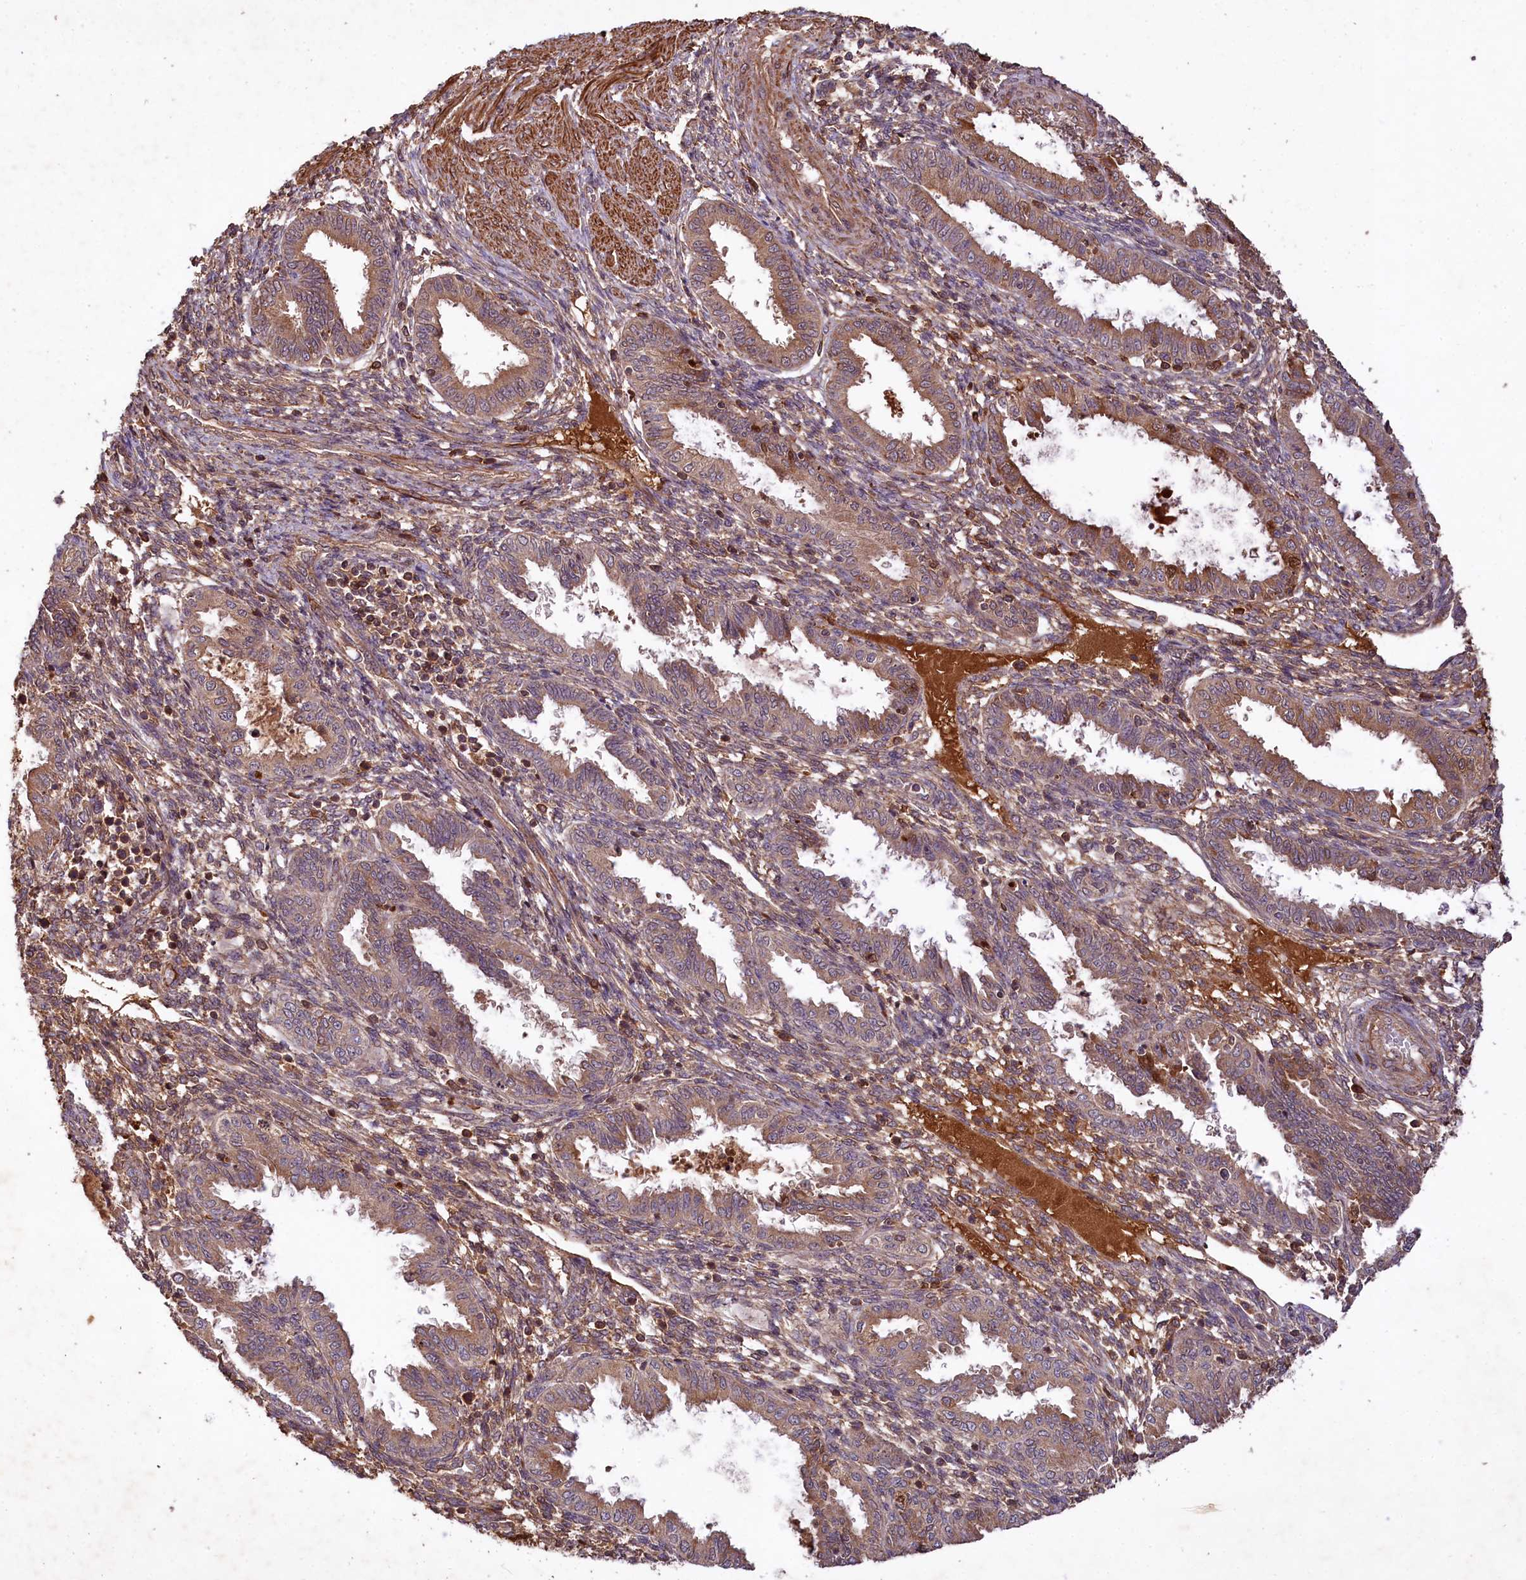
{"staining": {"intensity": "moderate", "quantity": "25%-75%", "location": "cytoplasmic/membranous"}, "tissue": "endometrium", "cell_type": "Cells in endometrial stroma", "image_type": "normal", "snomed": [{"axis": "morphology", "description": "Normal tissue, NOS"}, {"axis": "topography", "description": "Endometrium"}], "caption": "Protein expression analysis of unremarkable endometrium reveals moderate cytoplasmic/membranous positivity in about 25%-75% of cells in endometrial stroma. (Stains: DAB (3,3'-diaminobenzidine) in brown, nuclei in blue, Microscopy: brightfield microscopy at high magnification).", "gene": "MCF2L2", "patient": {"sex": "female", "age": 33}}